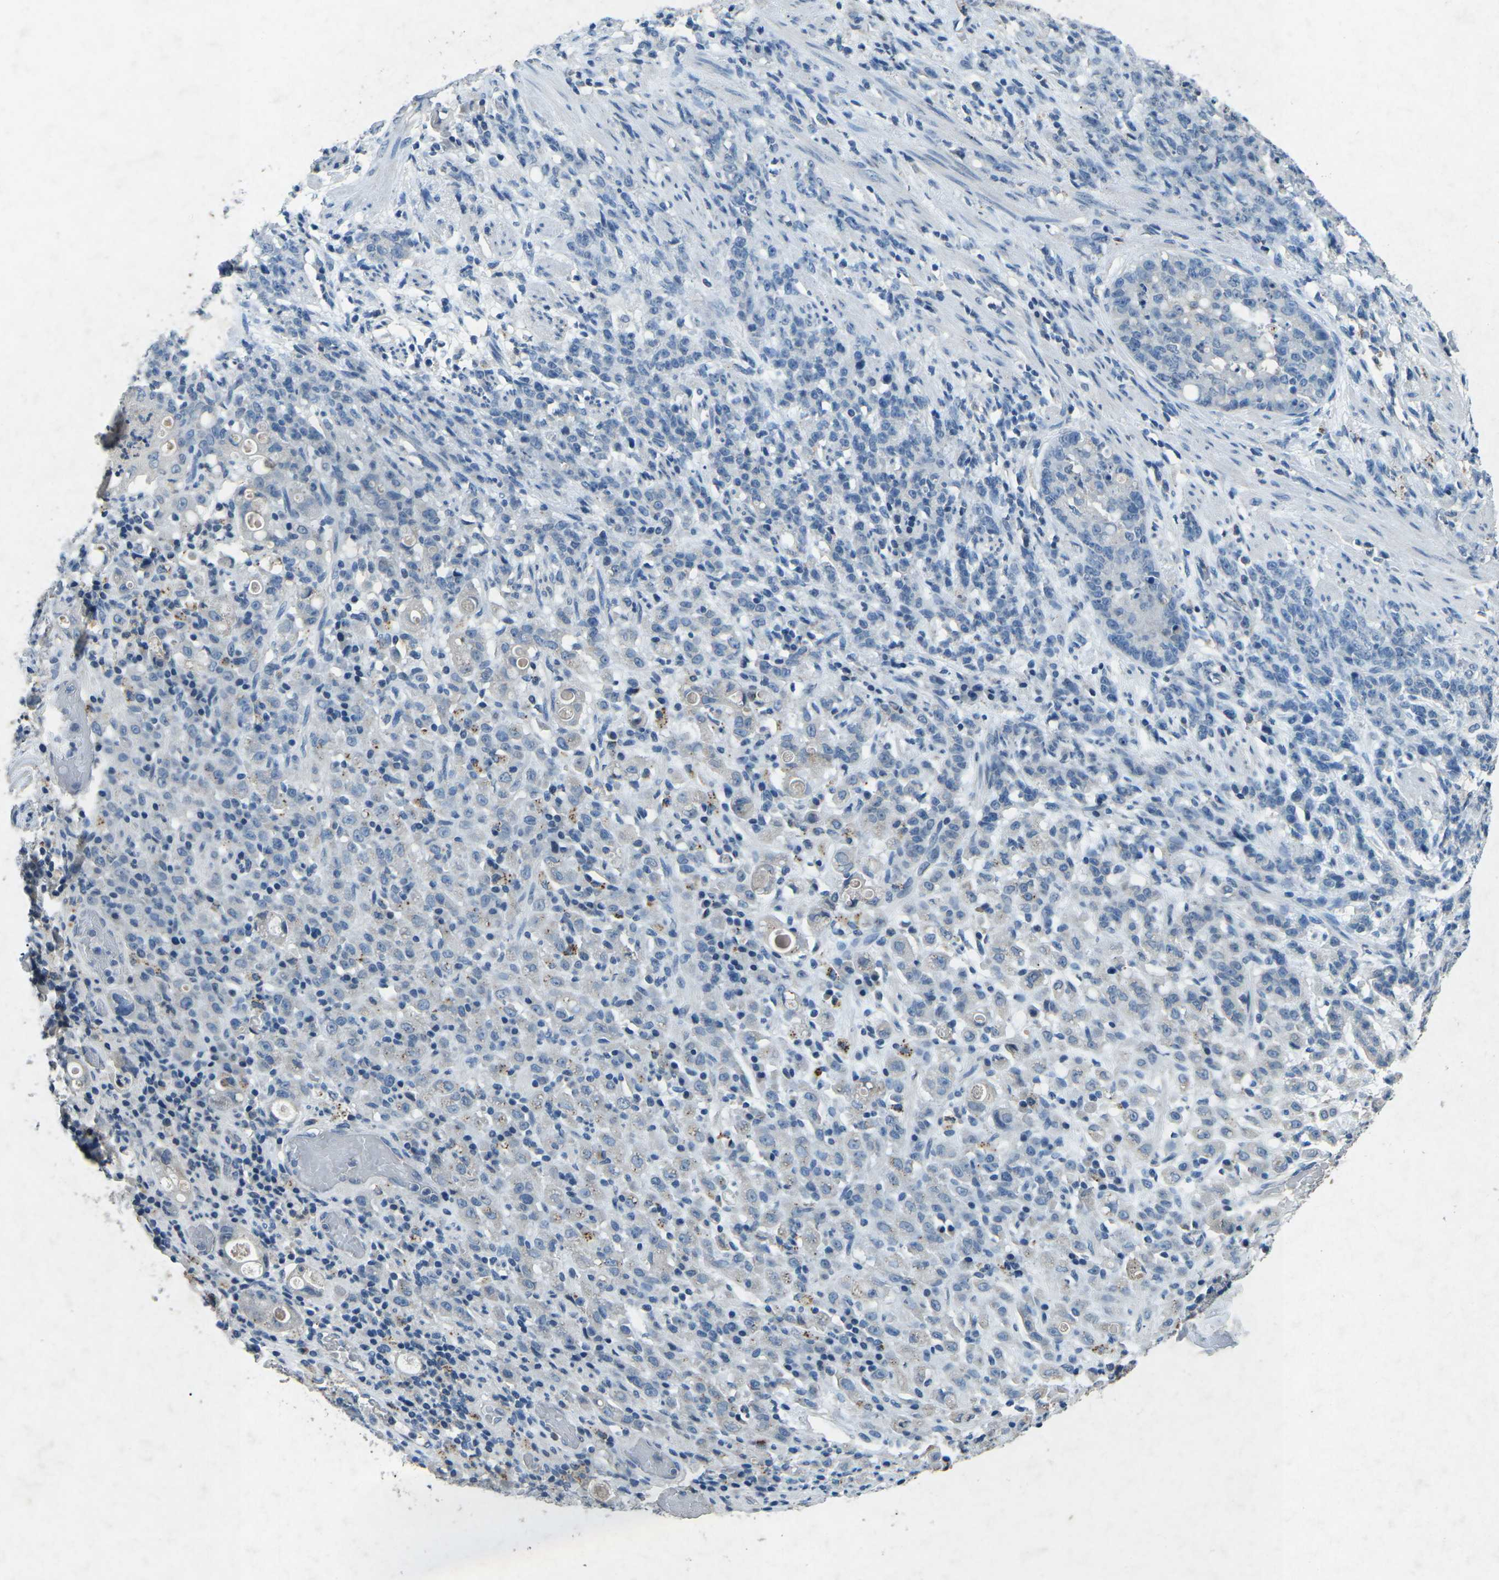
{"staining": {"intensity": "negative", "quantity": "none", "location": "none"}, "tissue": "stomach cancer", "cell_type": "Tumor cells", "image_type": "cancer", "snomed": [{"axis": "morphology", "description": "Adenocarcinoma, NOS"}, {"axis": "topography", "description": "Stomach, lower"}], "caption": "Protein analysis of adenocarcinoma (stomach) shows no significant expression in tumor cells. The staining was performed using DAB to visualize the protein expression in brown, while the nuclei were stained in blue with hematoxylin (Magnification: 20x).", "gene": "A1BG", "patient": {"sex": "male", "age": 88}}